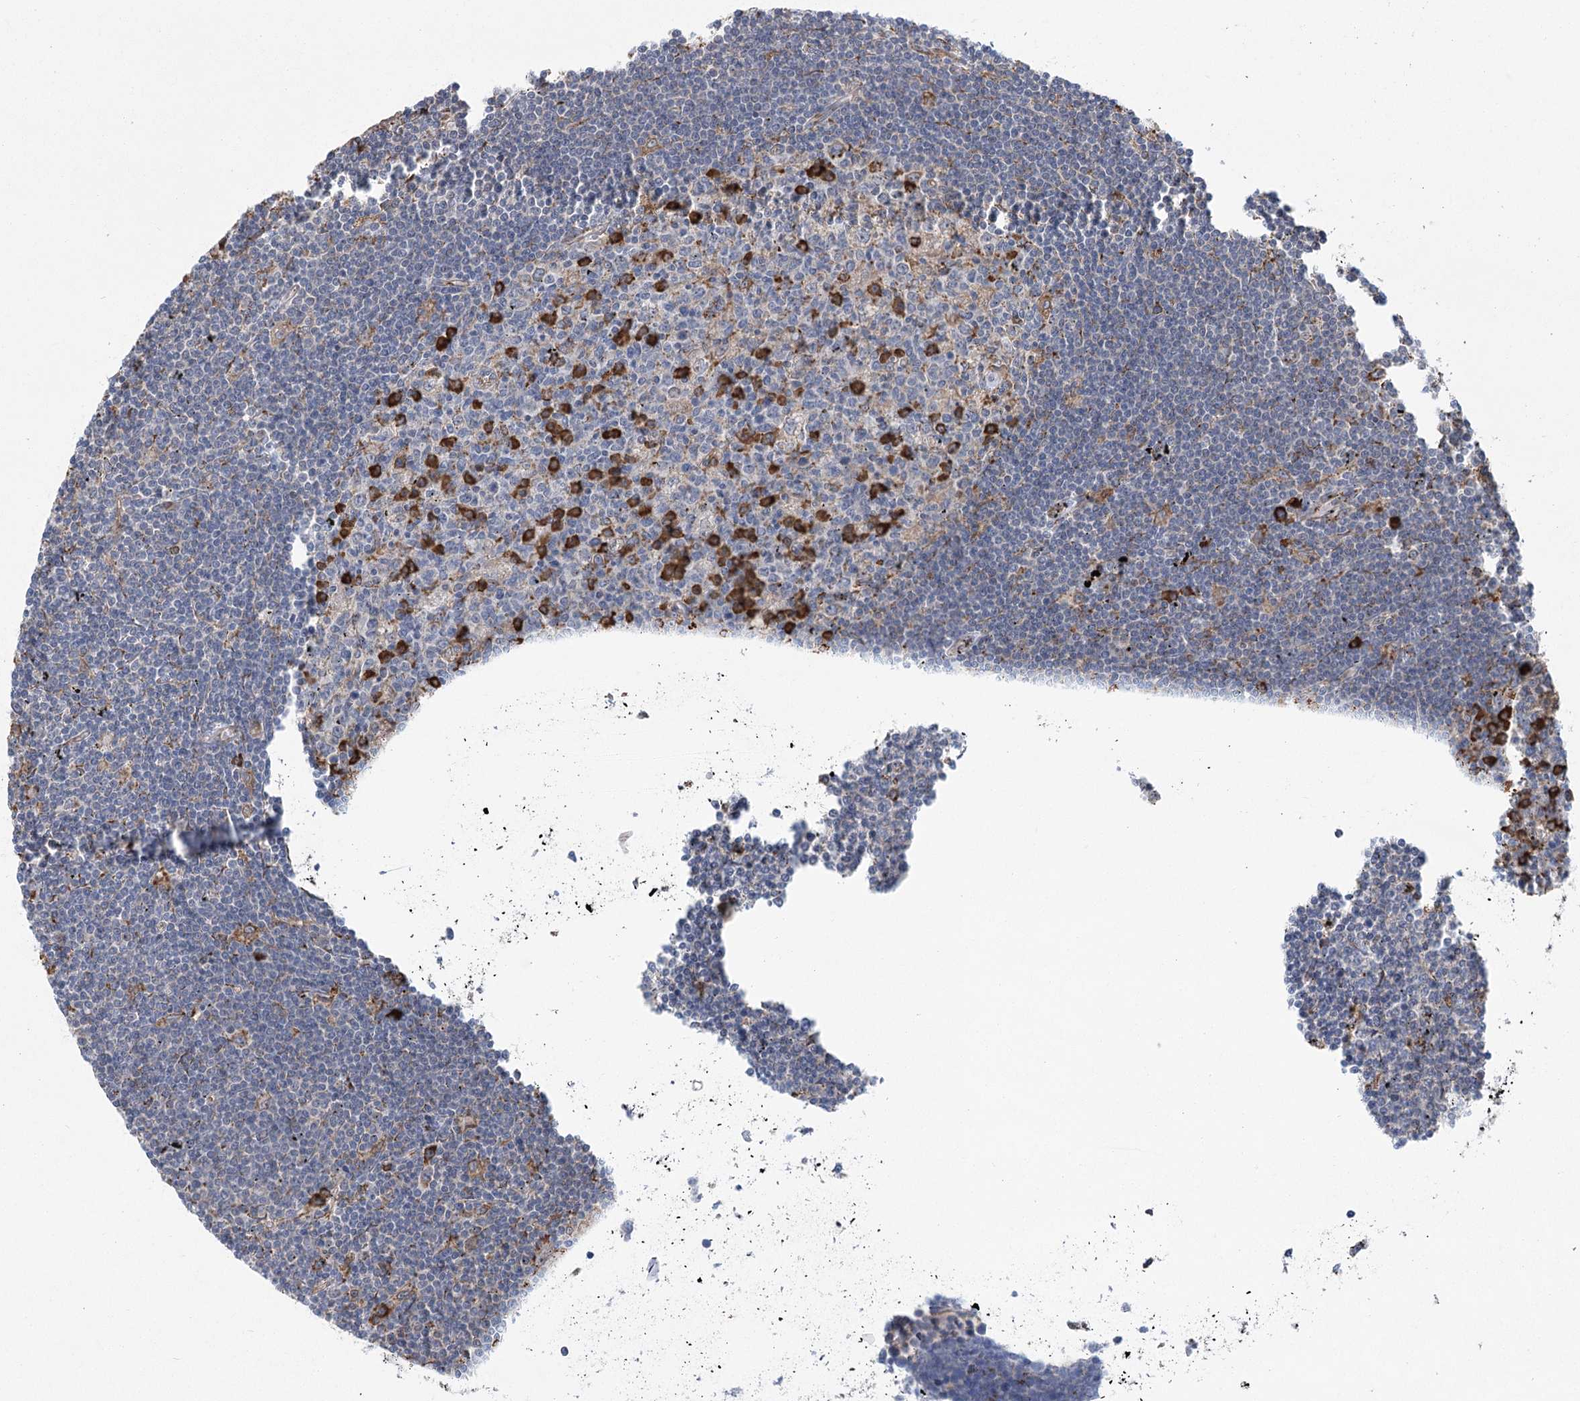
{"staining": {"intensity": "weak", "quantity": "<25%", "location": "cytoplasmic/membranous"}, "tissue": "lymphoma", "cell_type": "Tumor cells", "image_type": "cancer", "snomed": [{"axis": "morphology", "description": "Malignant lymphoma, non-Hodgkin's type, Low grade"}, {"axis": "topography", "description": "Spleen"}], "caption": "High power microscopy histopathology image of an immunohistochemistry (IHC) micrograph of lymphoma, revealing no significant staining in tumor cells.", "gene": "METTL24", "patient": {"sex": "male", "age": 76}}